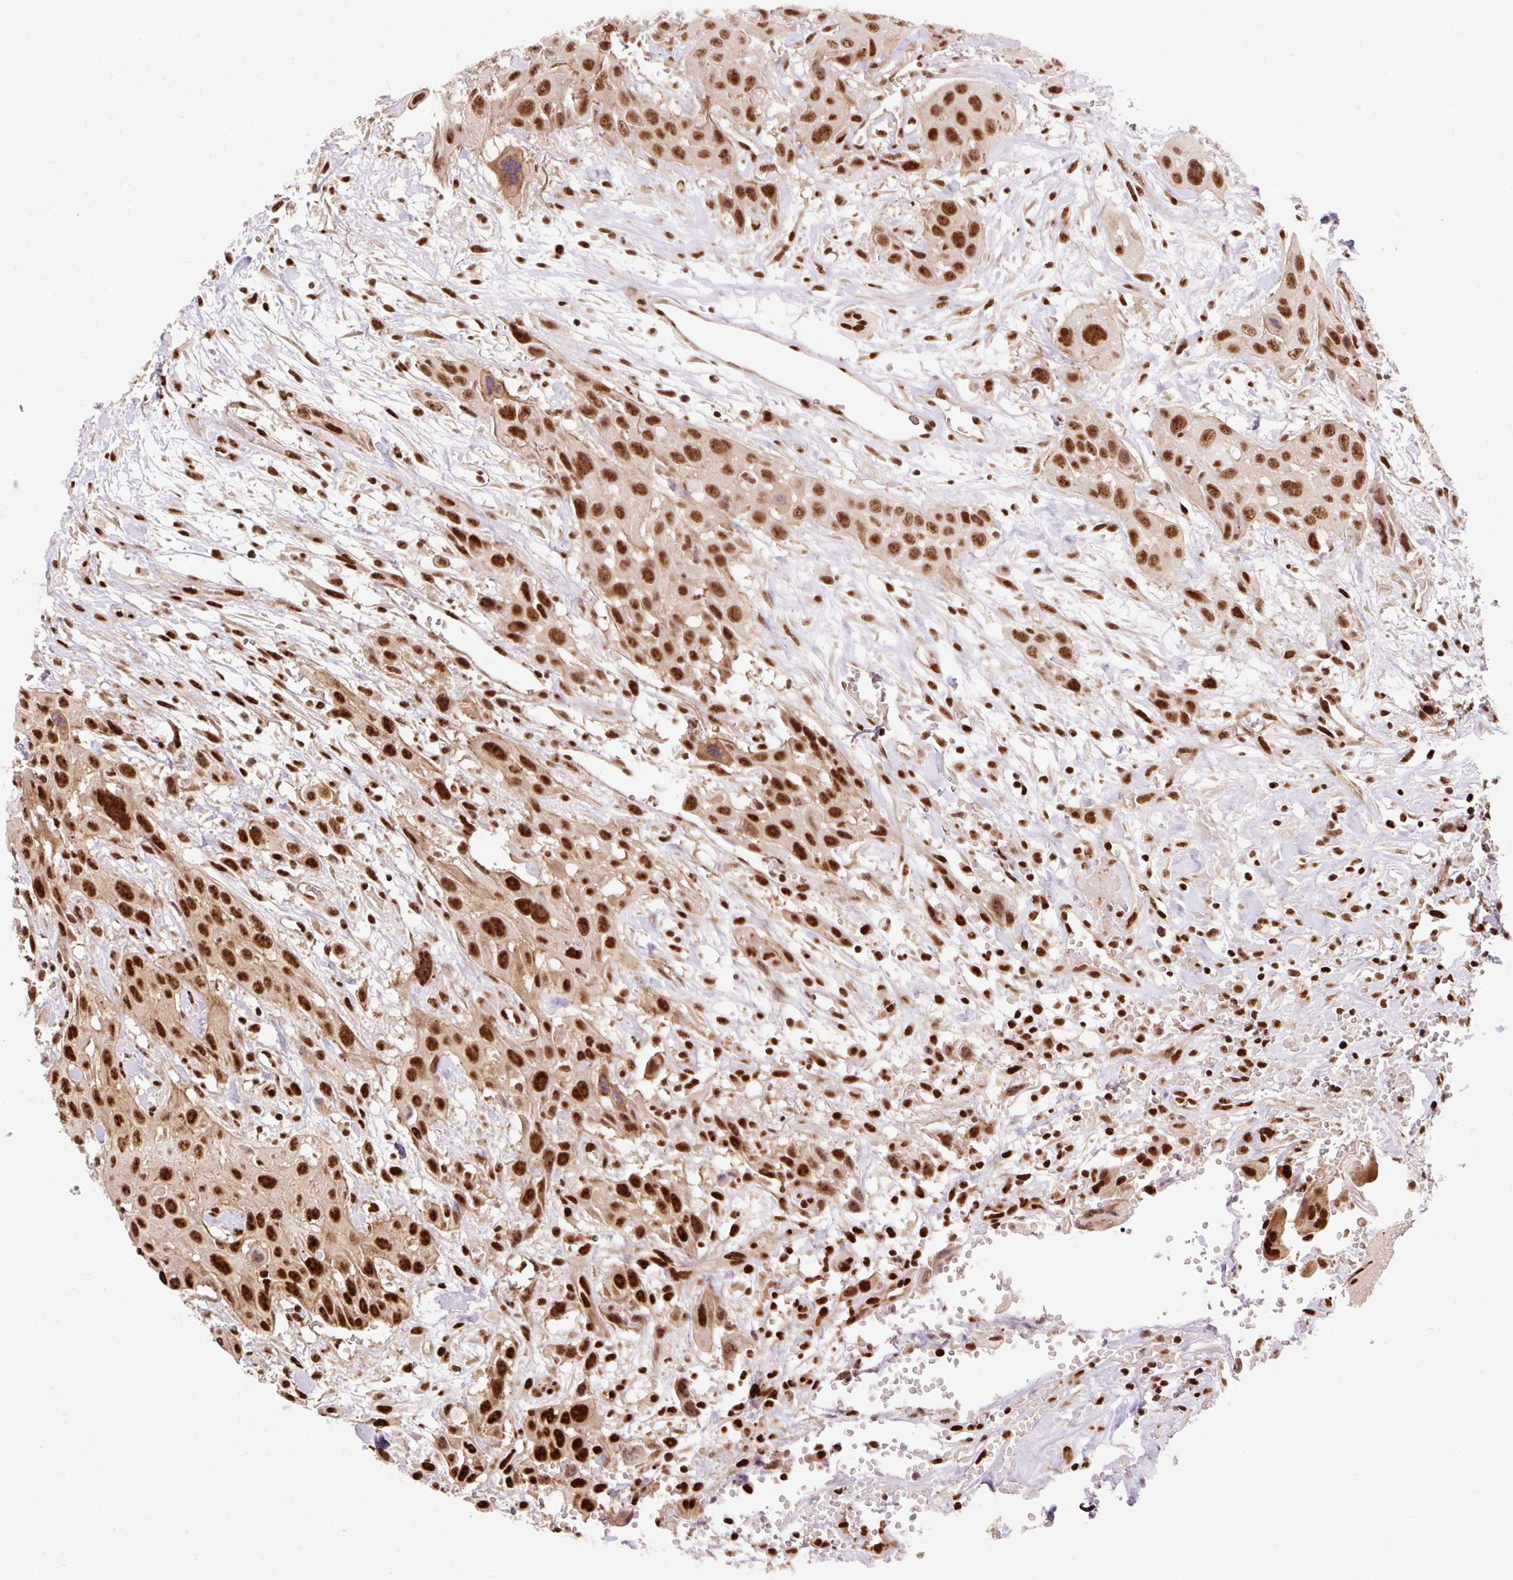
{"staining": {"intensity": "strong", "quantity": ">75%", "location": "nuclear"}, "tissue": "head and neck cancer", "cell_type": "Tumor cells", "image_type": "cancer", "snomed": [{"axis": "morphology", "description": "Squamous cell carcinoma, NOS"}, {"axis": "topography", "description": "Head-Neck"}], "caption": "Strong nuclear staining is appreciated in approximately >75% of tumor cells in head and neck cancer.", "gene": "MECOM", "patient": {"sex": "male", "age": 81}}